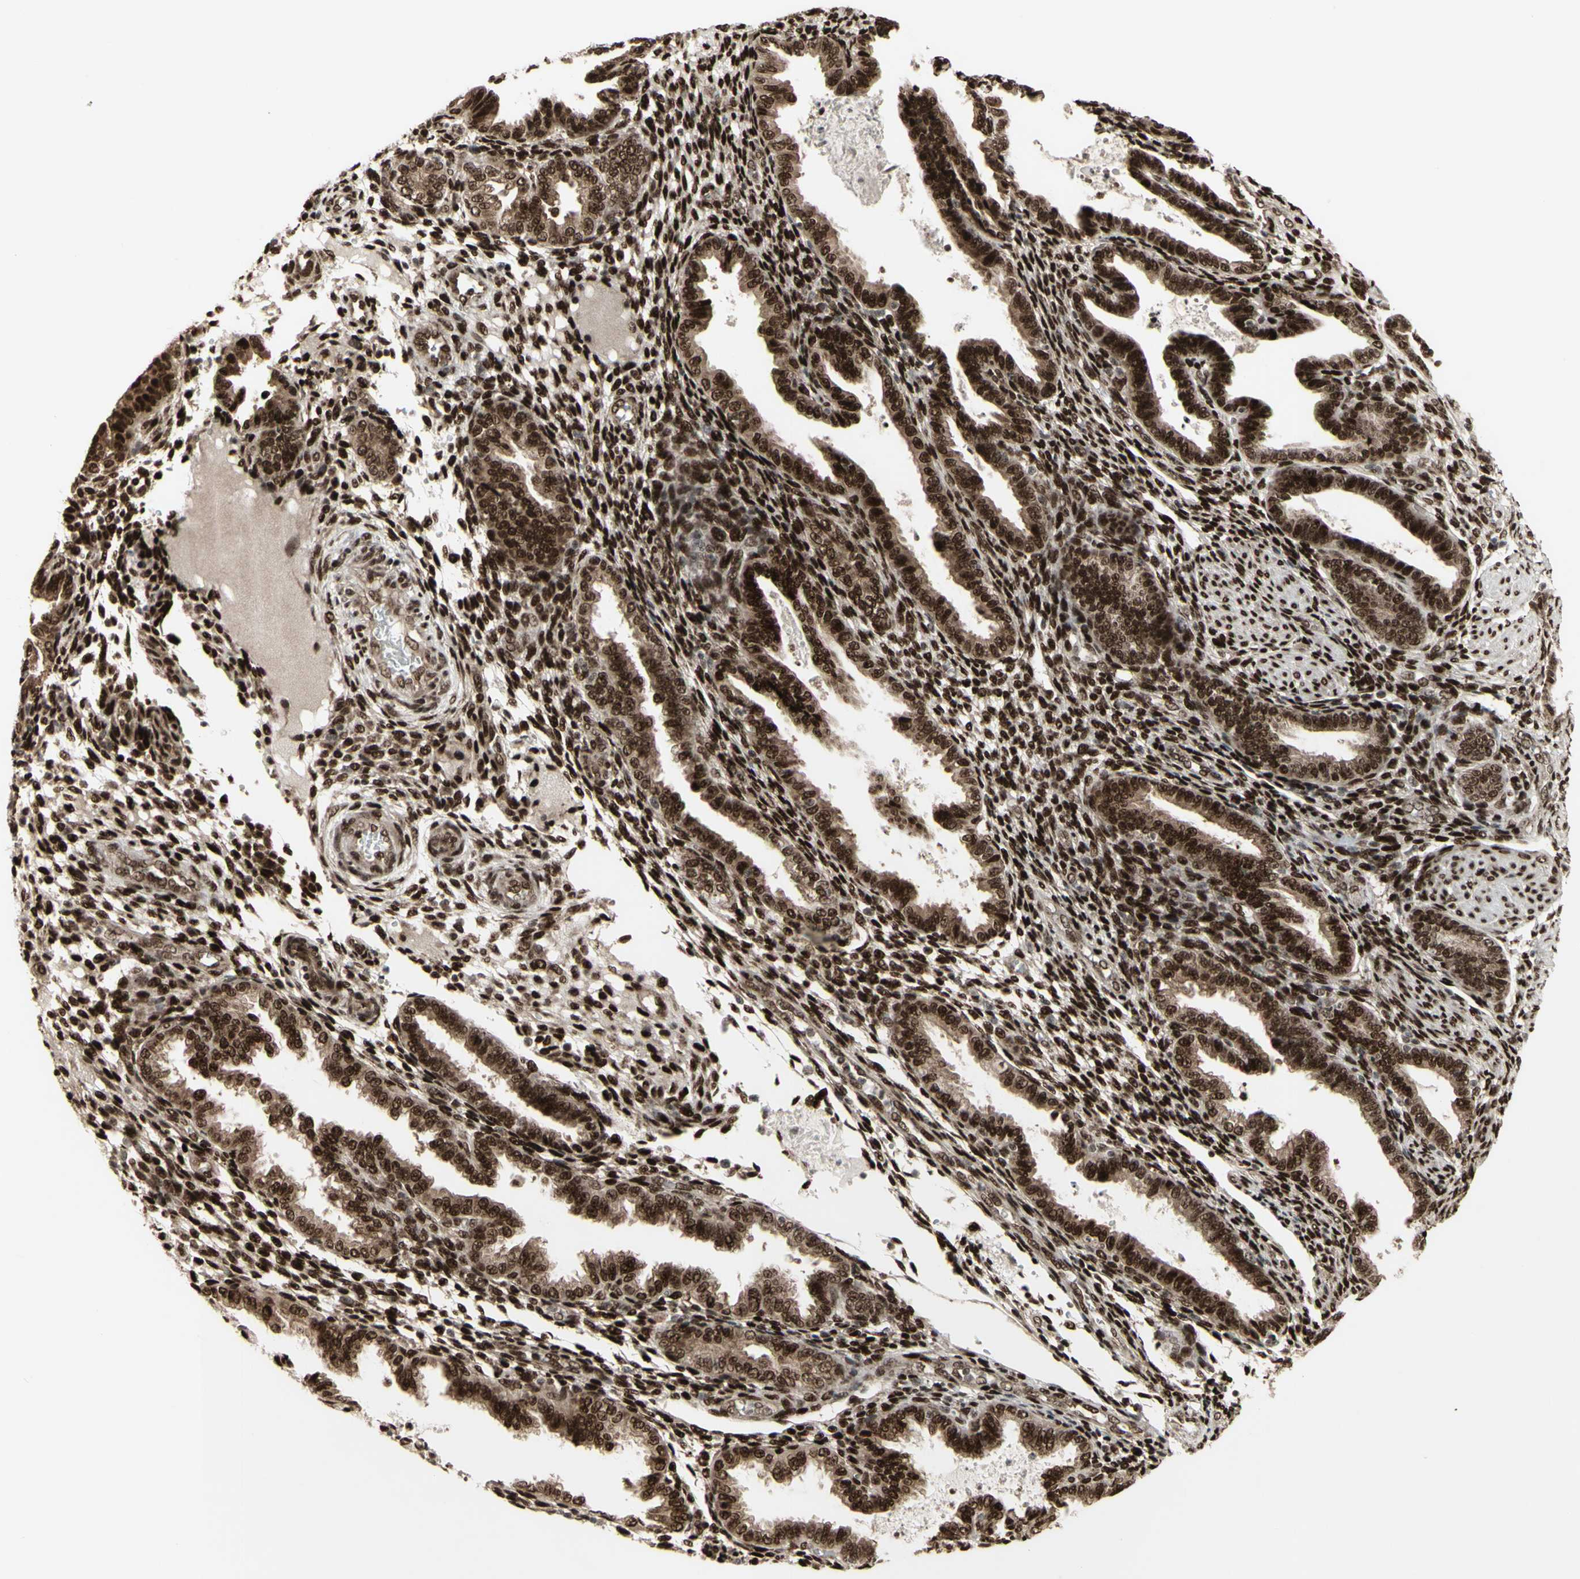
{"staining": {"intensity": "moderate", "quantity": ">75%", "location": "cytoplasmic/membranous,nuclear"}, "tissue": "endometrium", "cell_type": "Cells in endometrial stroma", "image_type": "normal", "snomed": [{"axis": "morphology", "description": "Normal tissue, NOS"}, {"axis": "topography", "description": "Endometrium"}], "caption": "Benign endometrium exhibits moderate cytoplasmic/membranous,nuclear staining in about >75% of cells in endometrial stroma, visualized by immunohistochemistry. Nuclei are stained in blue.", "gene": "CBX1", "patient": {"sex": "female", "age": 33}}